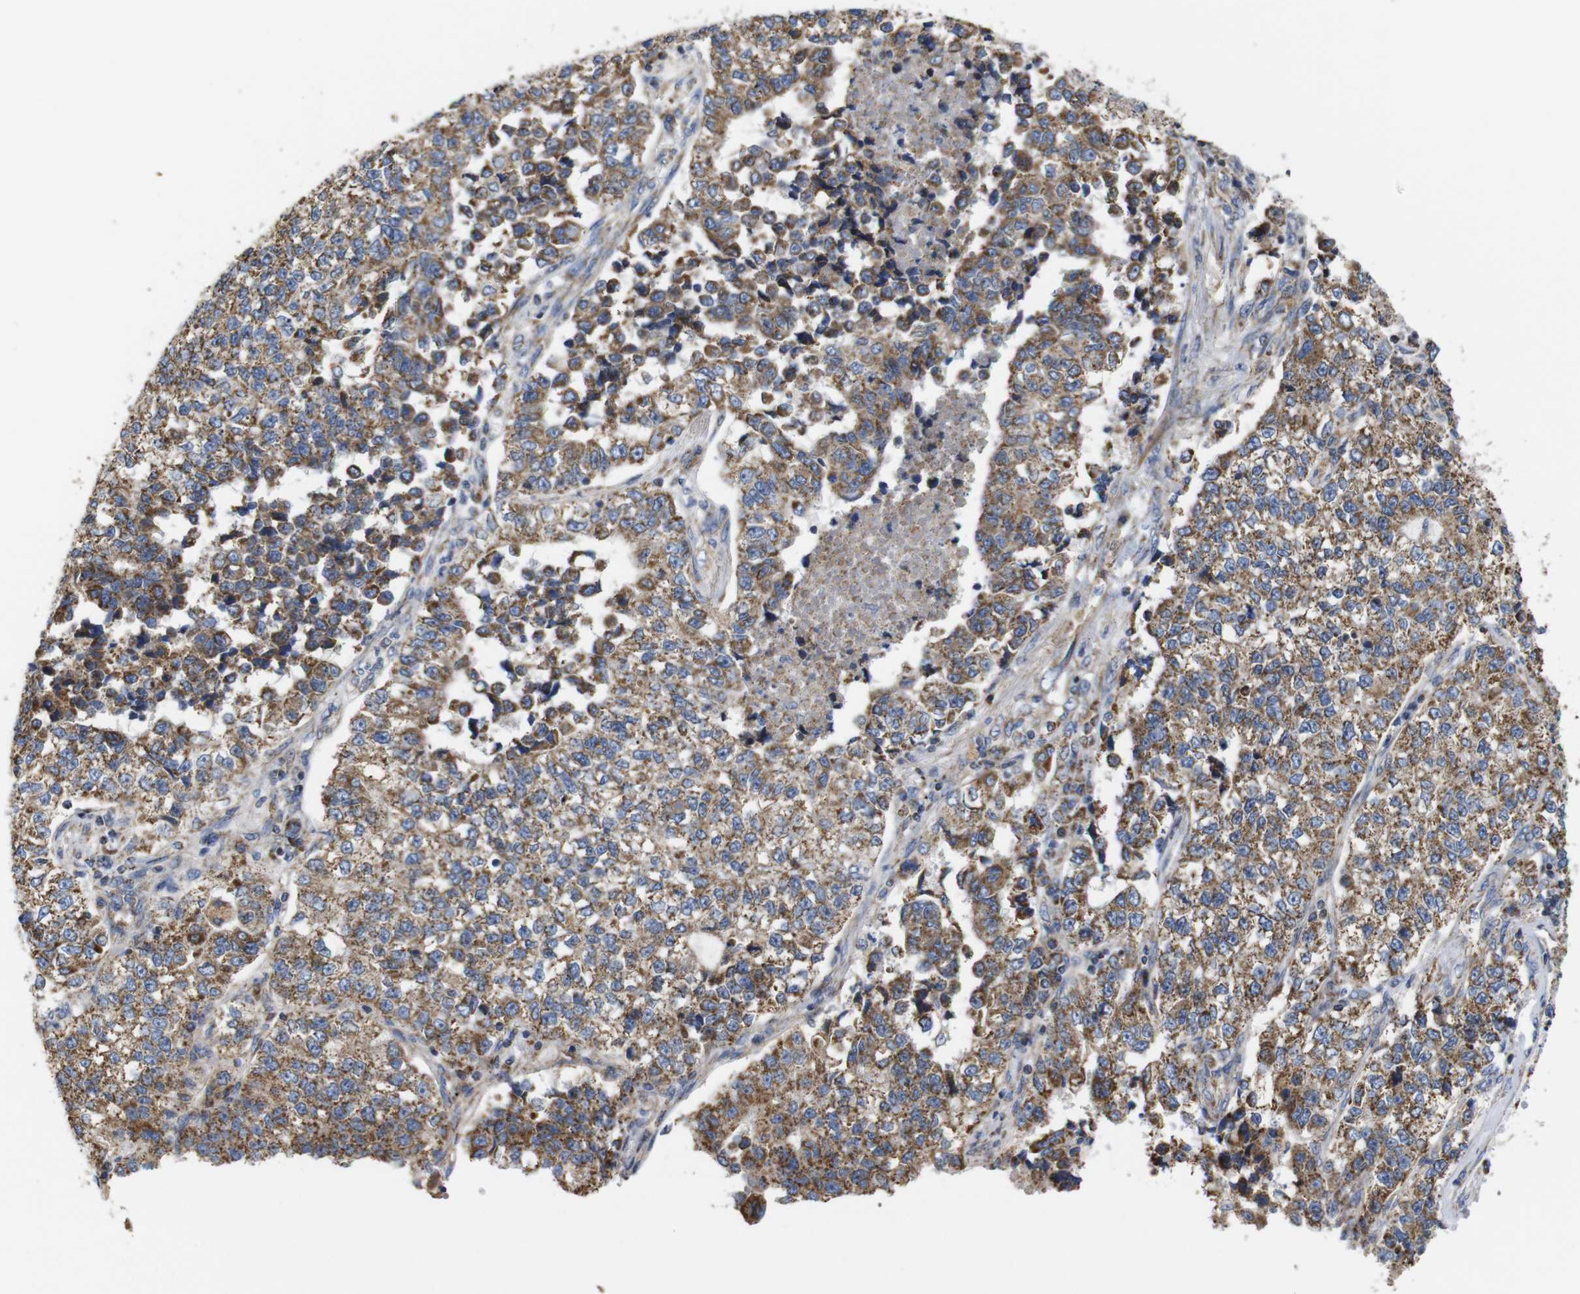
{"staining": {"intensity": "moderate", "quantity": ">75%", "location": "cytoplasmic/membranous"}, "tissue": "lung cancer", "cell_type": "Tumor cells", "image_type": "cancer", "snomed": [{"axis": "morphology", "description": "Adenocarcinoma, NOS"}, {"axis": "topography", "description": "Lung"}], "caption": "Lung cancer stained with DAB IHC exhibits medium levels of moderate cytoplasmic/membranous positivity in approximately >75% of tumor cells.", "gene": "FAM171B", "patient": {"sex": "male", "age": 49}}